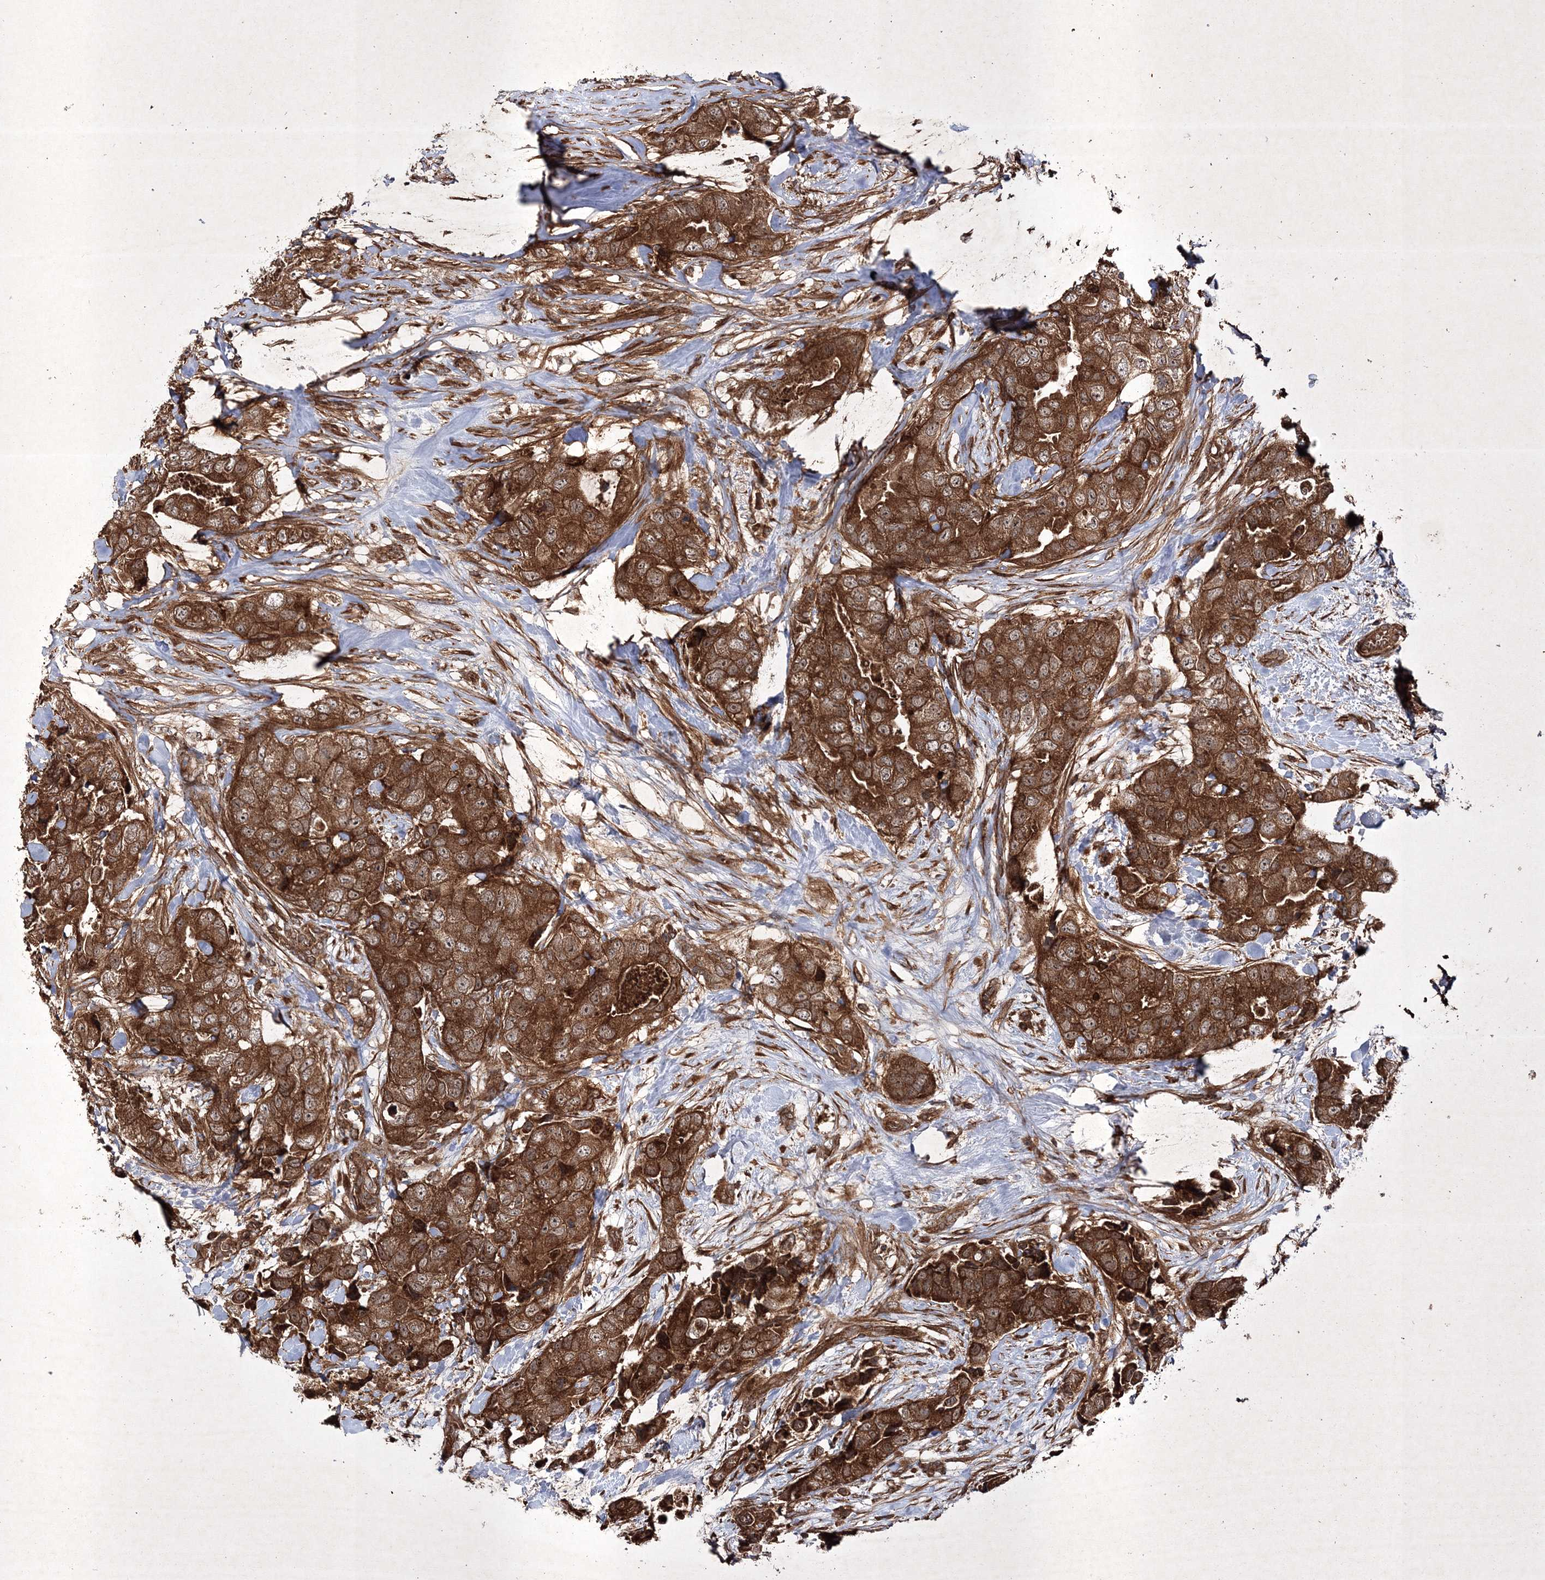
{"staining": {"intensity": "strong", "quantity": ">75%", "location": "cytoplasmic/membranous"}, "tissue": "breast cancer", "cell_type": "Tumor cells", "image_type": "cancer", "snomed": [{"axis": "morphology", "description": "Duct carcinoma"}, {"axis": "topography", "description": "Breast"}], "caption": "Breast cancer stained for a protein (brown) shows strong cytoplasmic/membranous positive staining in approximately >75% of tumor cells.", "gene": "DNAJC13", "patient": {"sex": "female", "age": 62}}